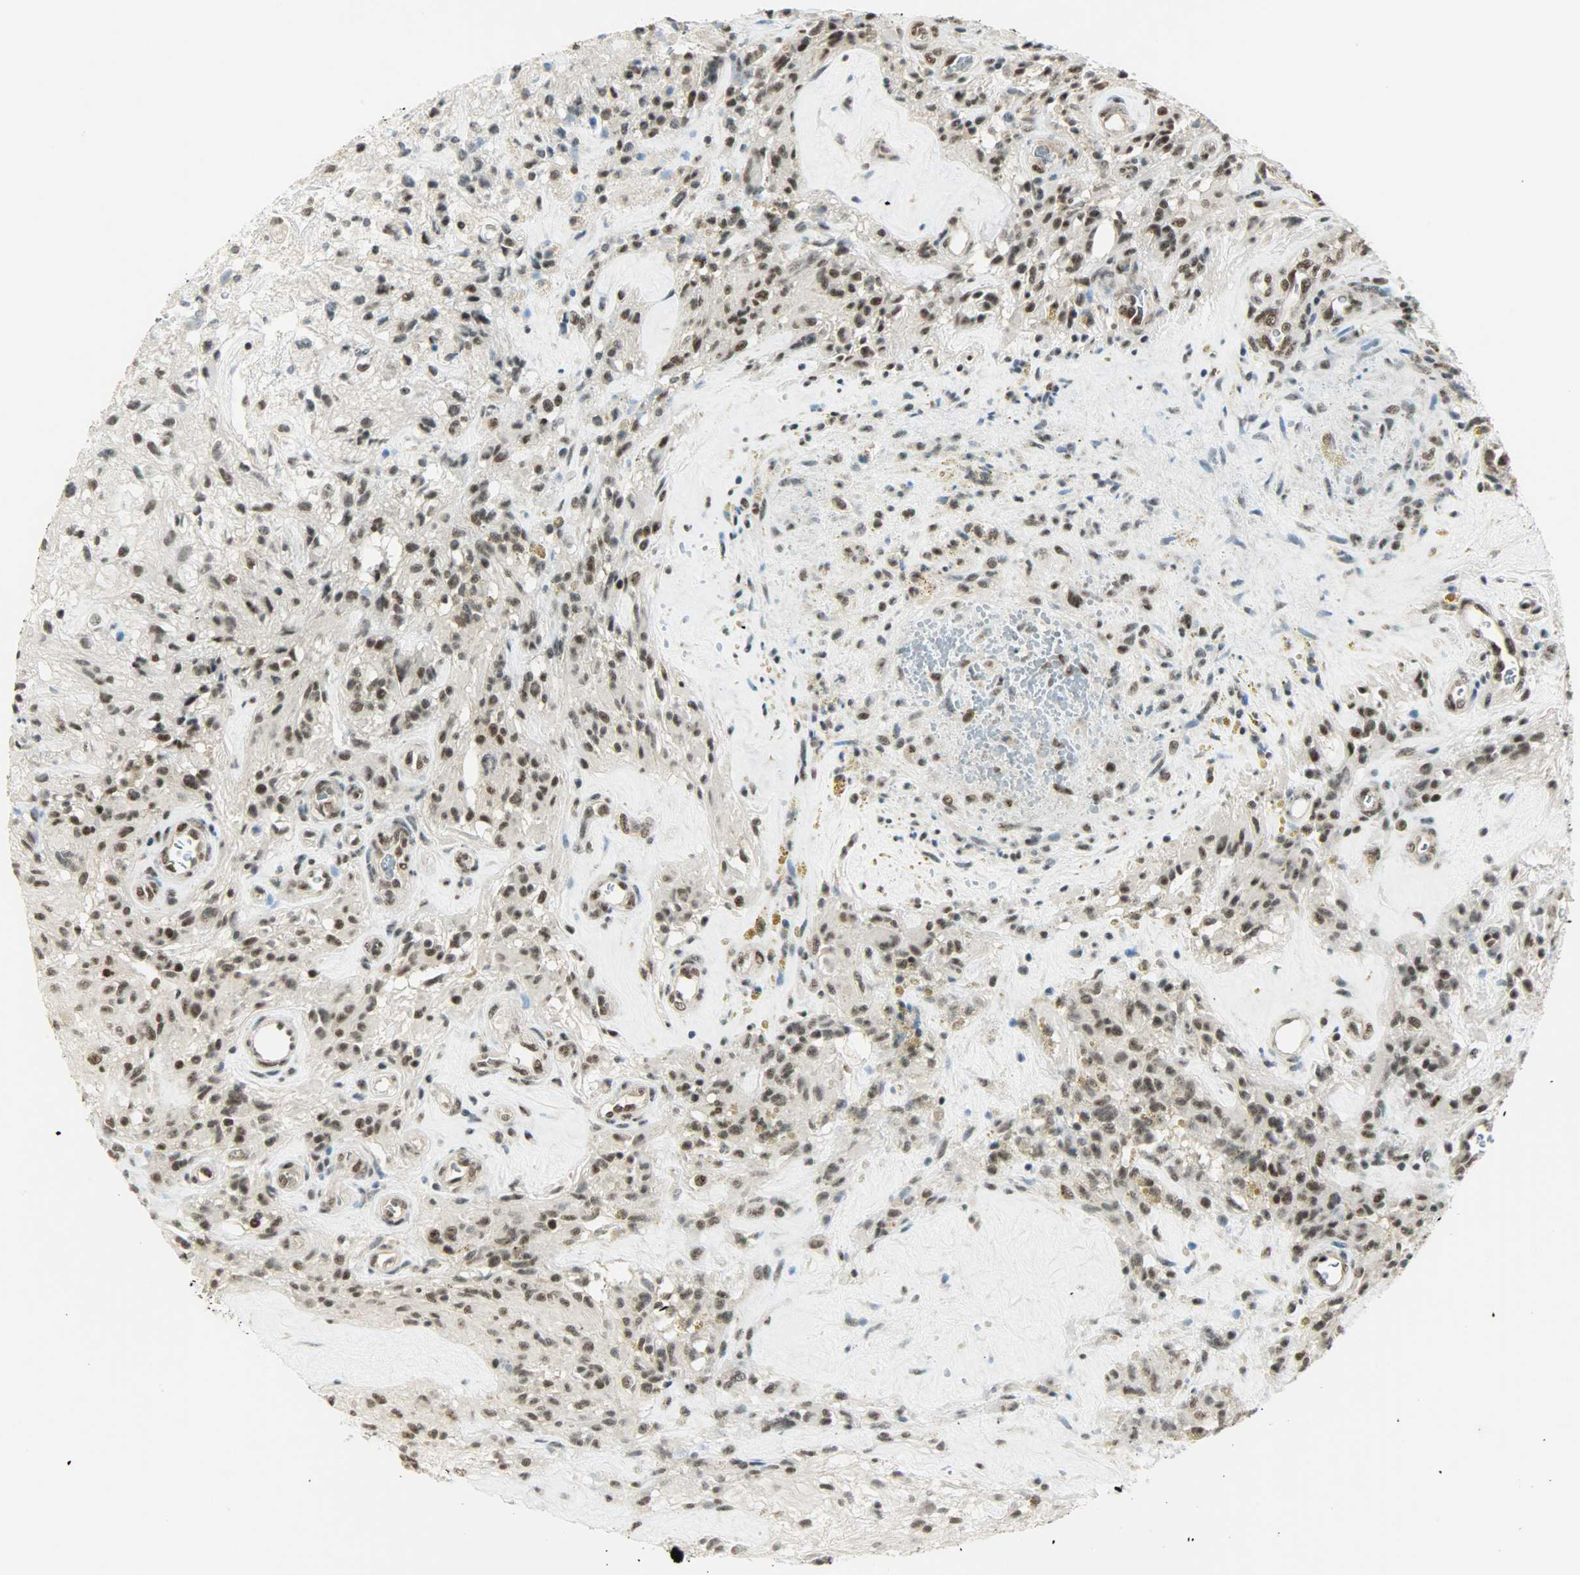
{"staining": {"intensity": "strong", "quantity": ">75%", "location": "nuclear"}, "tissue": "glioma", "cell_type": "Tumor cells", "image_type": "cancer", "snomed": [{"axis": "morphology", "description": "Normal tissue, NOS"}, {"axis": "morphology", "description": "Glioma, malignant, High grade"}, {"axis": "topography", "description": "Cerebral cortex"}], "caption": "An IHC photomicrograph of neoplastic tissue is shown. Protein staining in brown shows strong nuclear positivity in glioma within tumor cells.", "gene": "SUGP1", "patient": {"sex": "male", "age": 56}}